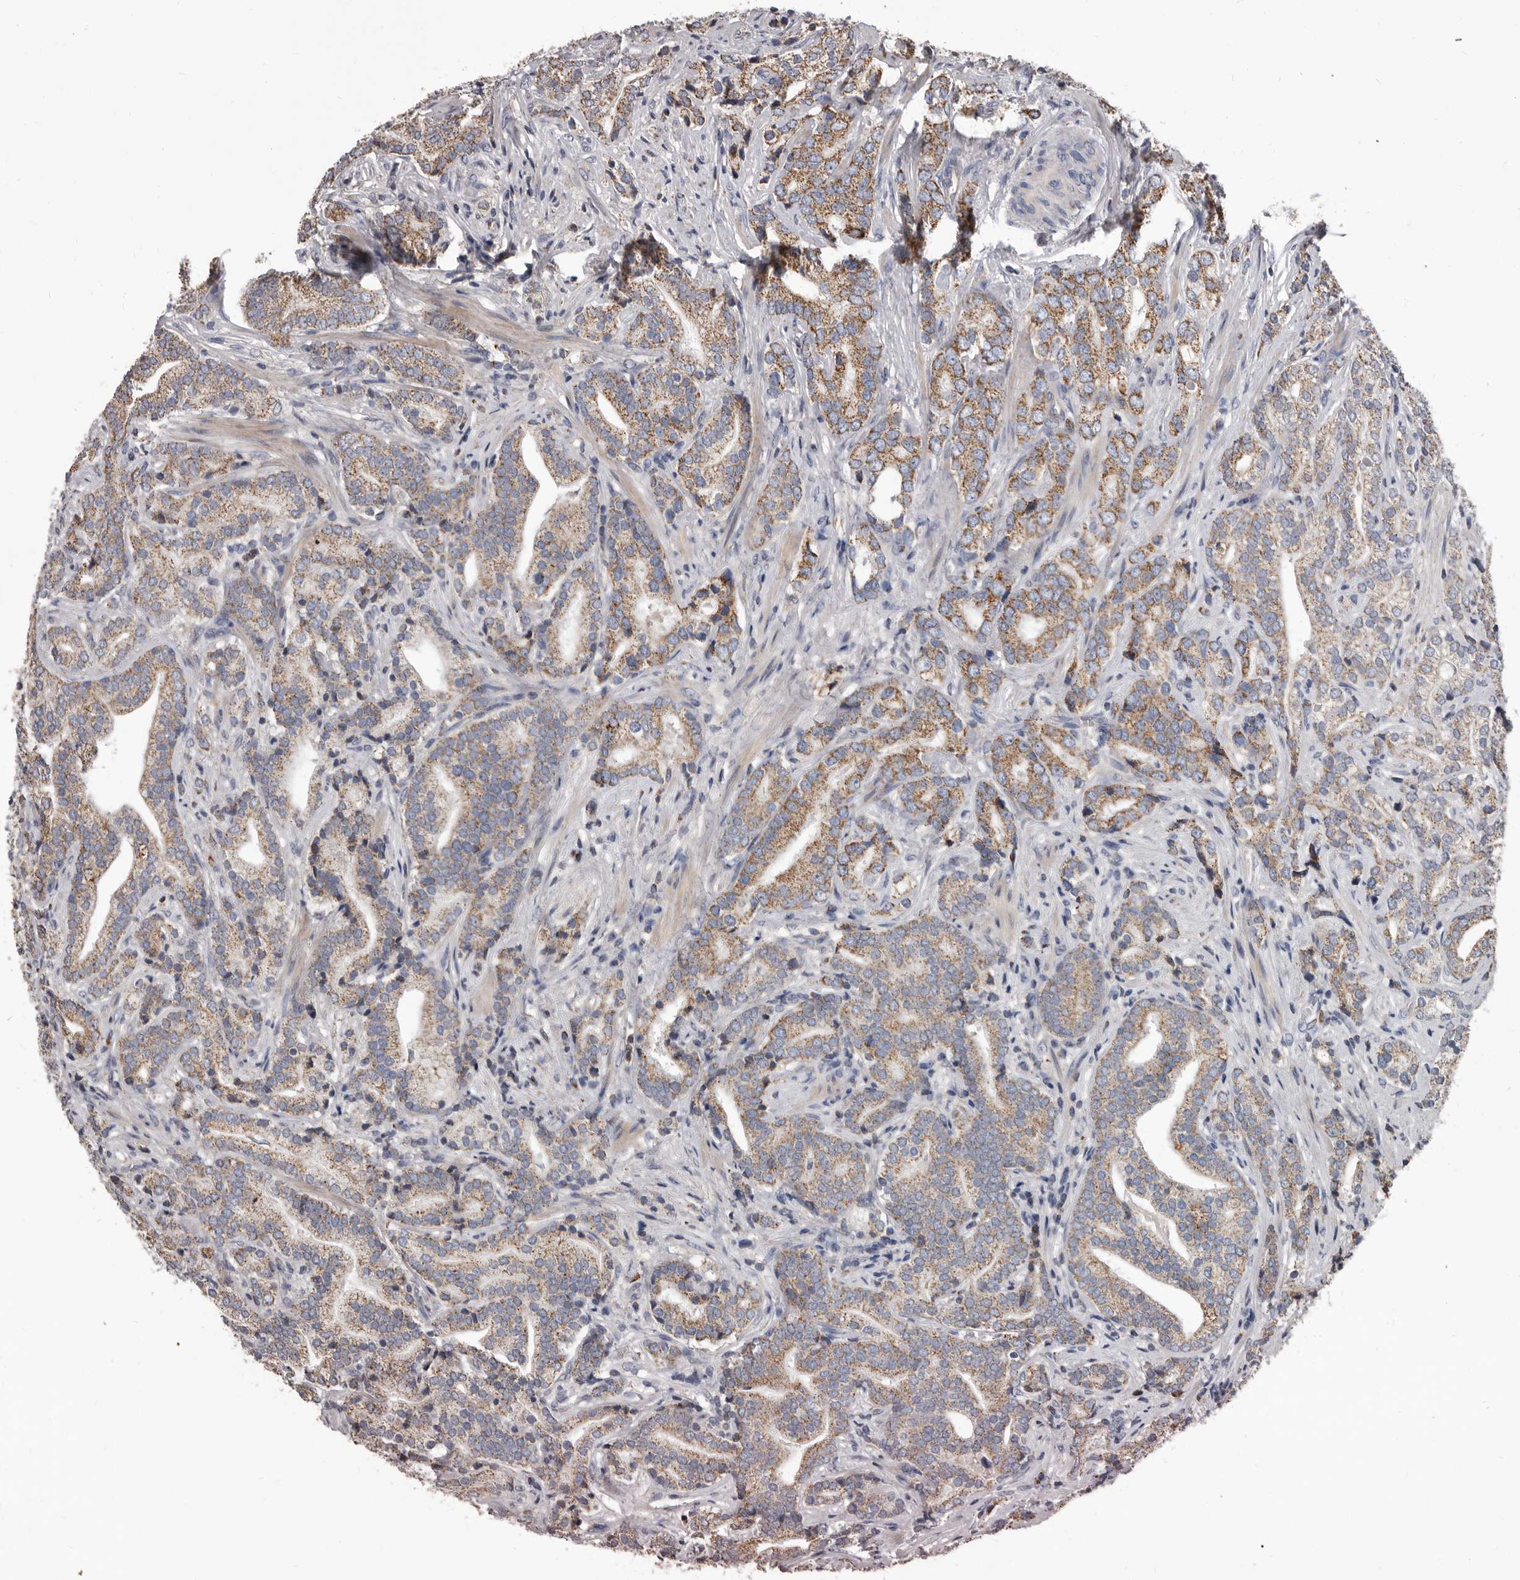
{"staining": {"intensity": "moderate", "quantity": ">75%", "location": "cytoplasmic/membranous"}, "tissue": "prostate cancer", "cell_type": "Tumor cells", "image_type": "cancer", "snomed": [{"axis": "morphology", "description": "Adenocarcinoma, High grade"}, {"axis": "topography", "description": "Prostate"}], "caption": "An image showing moderate cytoplasmic/membranous expression in approximately >75% of tumor cells in prostate cancer, as visualized by brown immunohistochemical staining.", "gene": "ALDH5A1", "patient": {"sex": "male", "age": 57}}